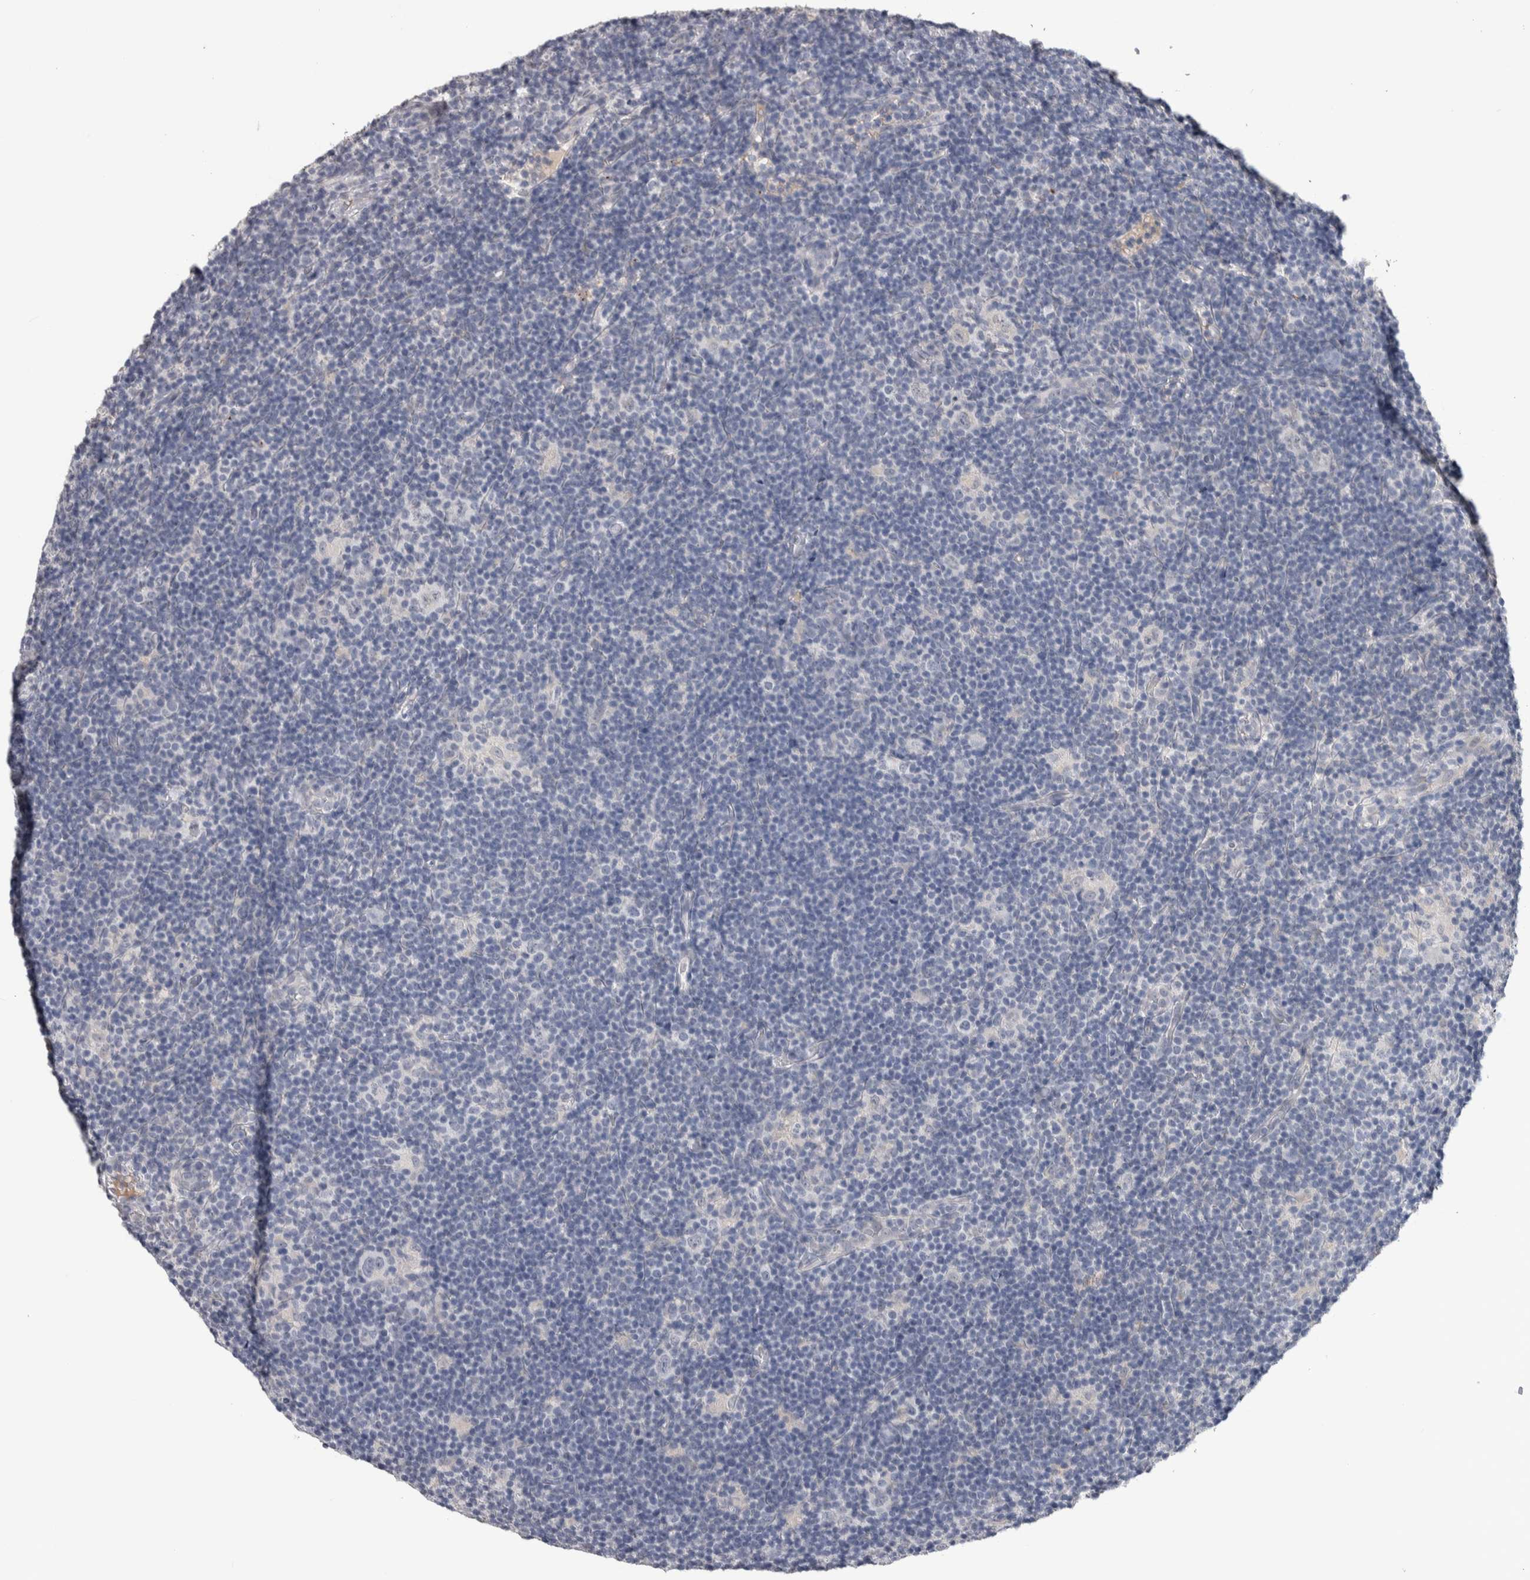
{"staining": {"intensity": "negative", "quantity": "none", "location": "none"}, "tissue": "lymphoma", "cell_type": "Tumor cells", "image_type": "cancer", "snomed": [{"axis": "morphology", "description": "Hodgkin's disease, NOS"}, {"axis": "topography", "description": "Lymph node"}], "caption": "This is an immunohistochemistry image of lymphoma. There is no positivity in tumor cells.", "gene": "TMEM102", "patient": {"sex": "female", "age": 57}}